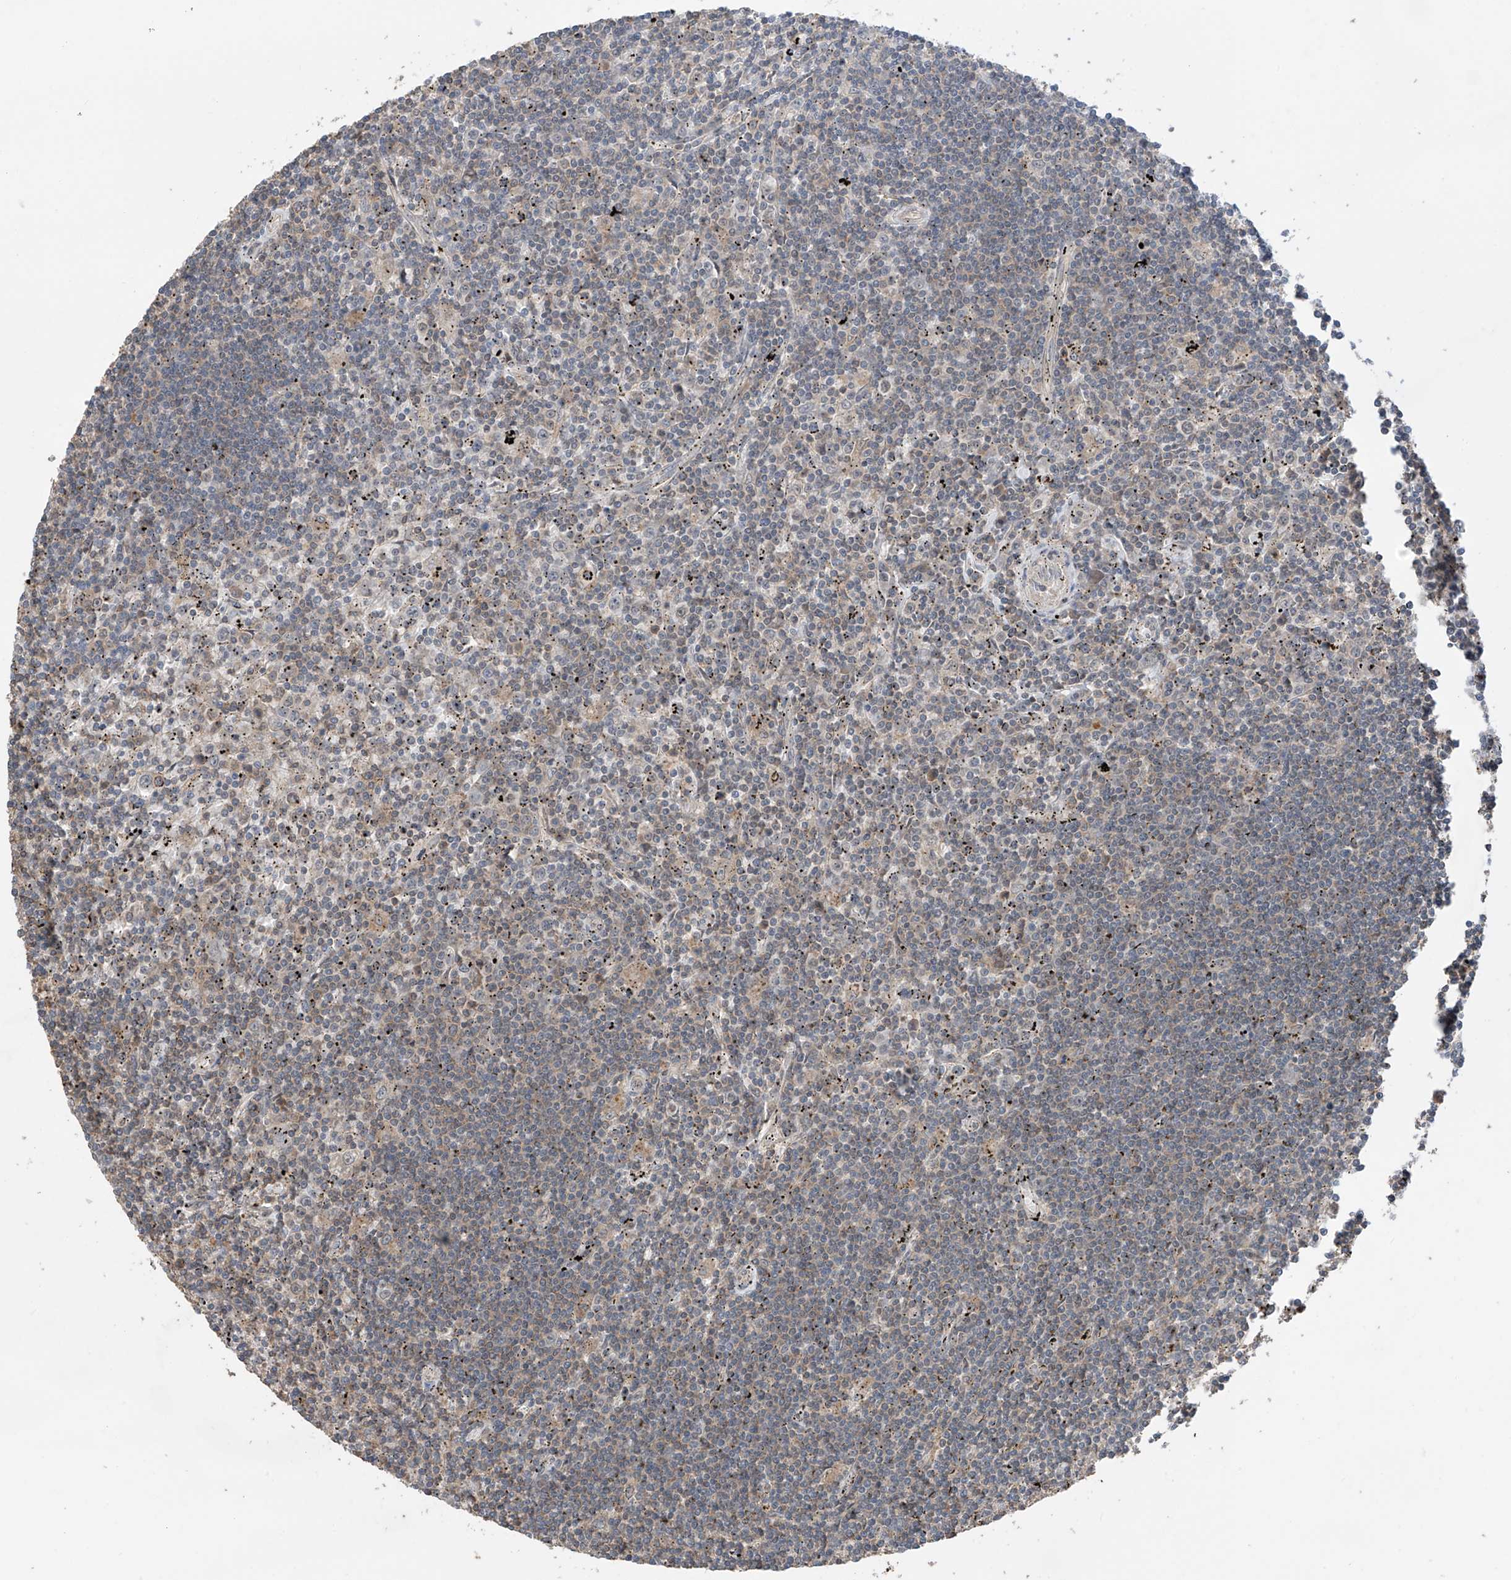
{"staining": {"intensity": "negative", "quantity": "none", "location": "none"}, "tissue": "lymphoma", "cell_type": "Tumor cells", "image_type": "cancer", "snomed": [{"axis": "morphology", "description": "Malignant lymphoma, non-Hodgkin's type, Low grade"}, {"axis": "topography", "description": "Spleen"}], "caption": "This is an IHC histopathology image of lymphoma. There is no positivity in tumor cells.", "gene": "RPAIN", "patient": {"sex": "male", "age": 76}}